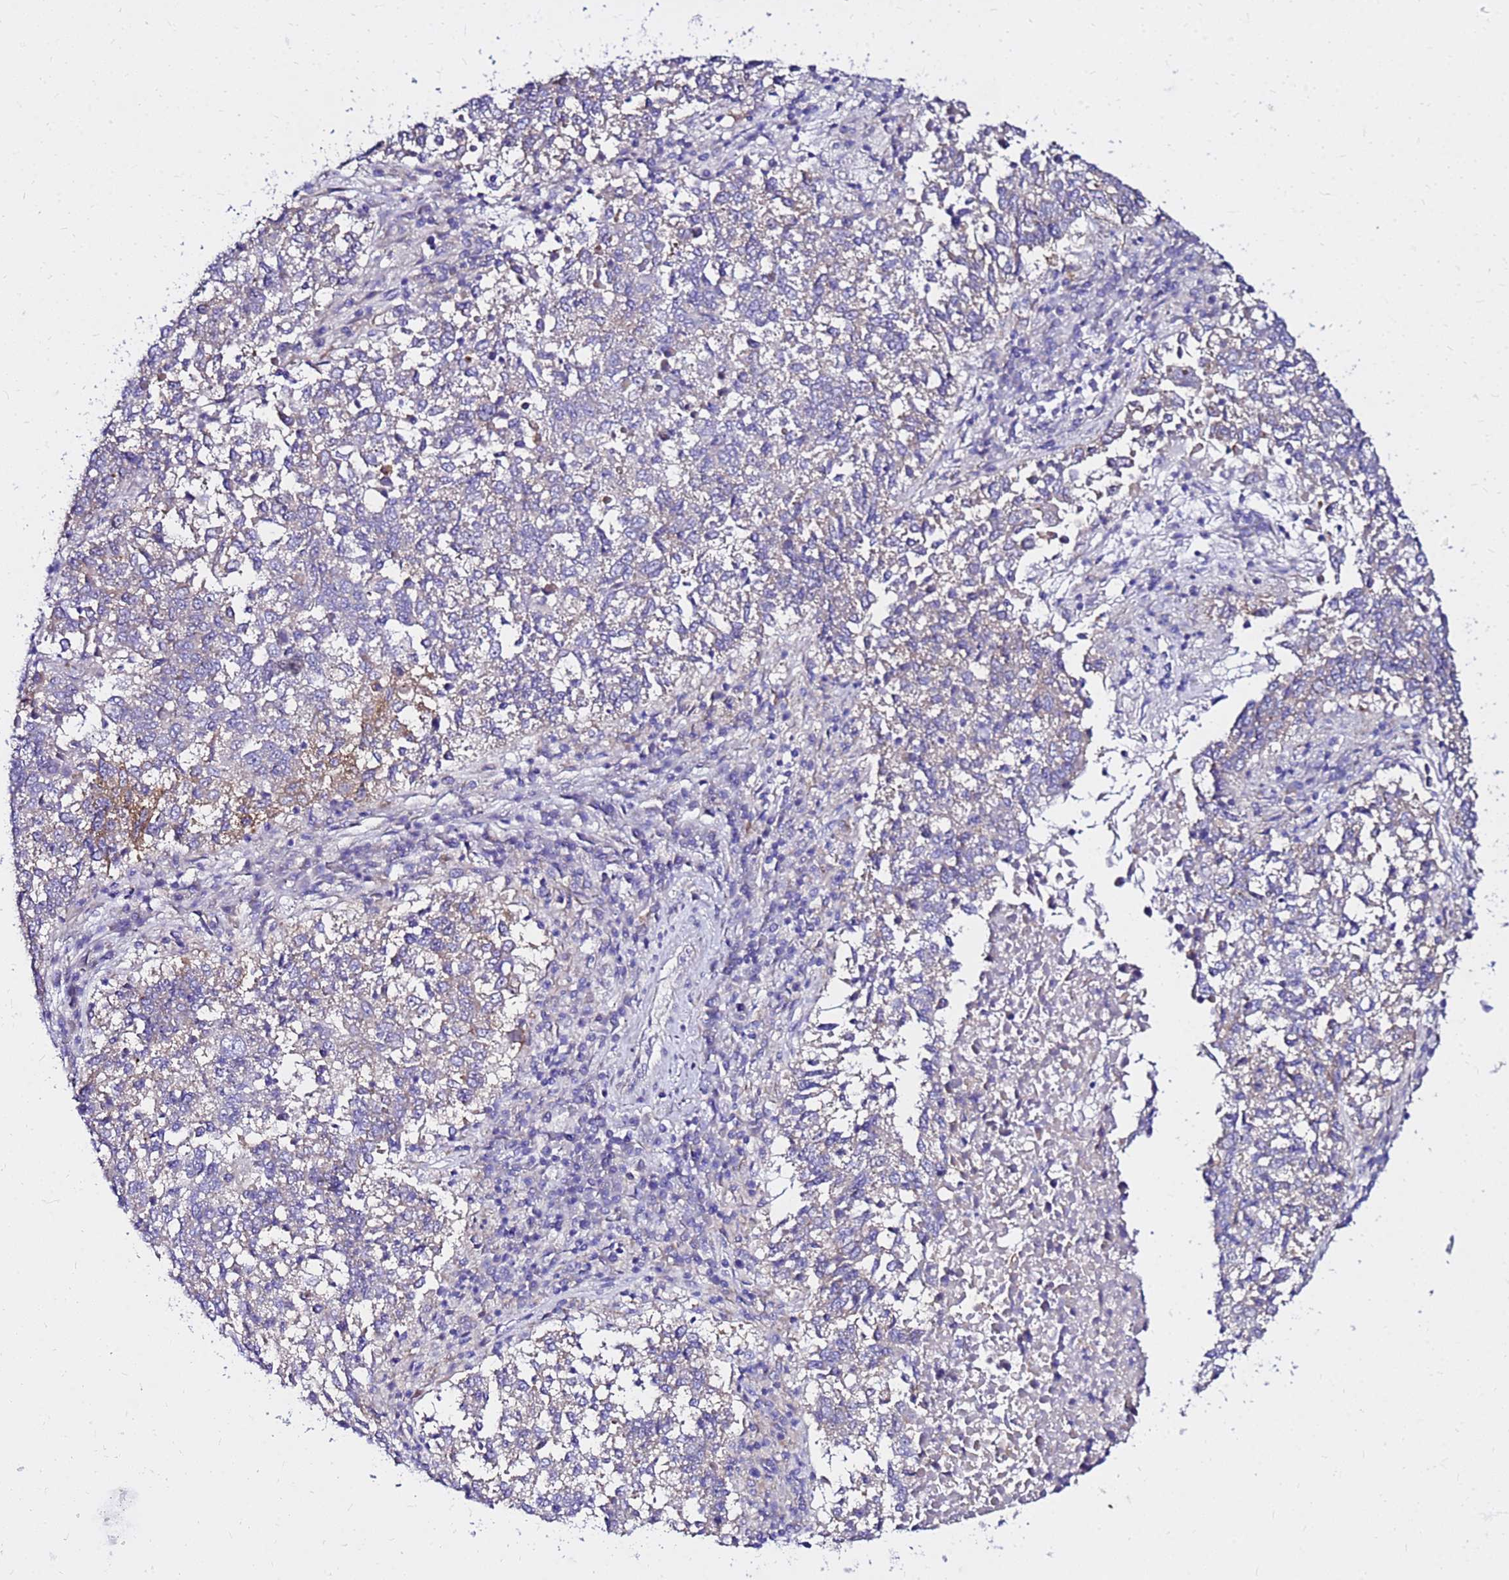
{"staining": {"intensity": "weak", "quantity": "<25%", "location": "cytoplasmic/membranous"}, "tissue": "lung cancer", "cell_type": "Tumor cells", "image_type": "cancer", "snomed": [{"axis": "morphology", "description": "Squamous cell carcinoma, NOS"}, {"axis": "topography", "description": "Lung"}], "caption": "There is no significant staining in tumor cells of lung cancer. (Immunohistochemistry, brightfield microscopy, high magnification).", "gene": "HERC5", "patient": {"sex": "male", "age": 73}}